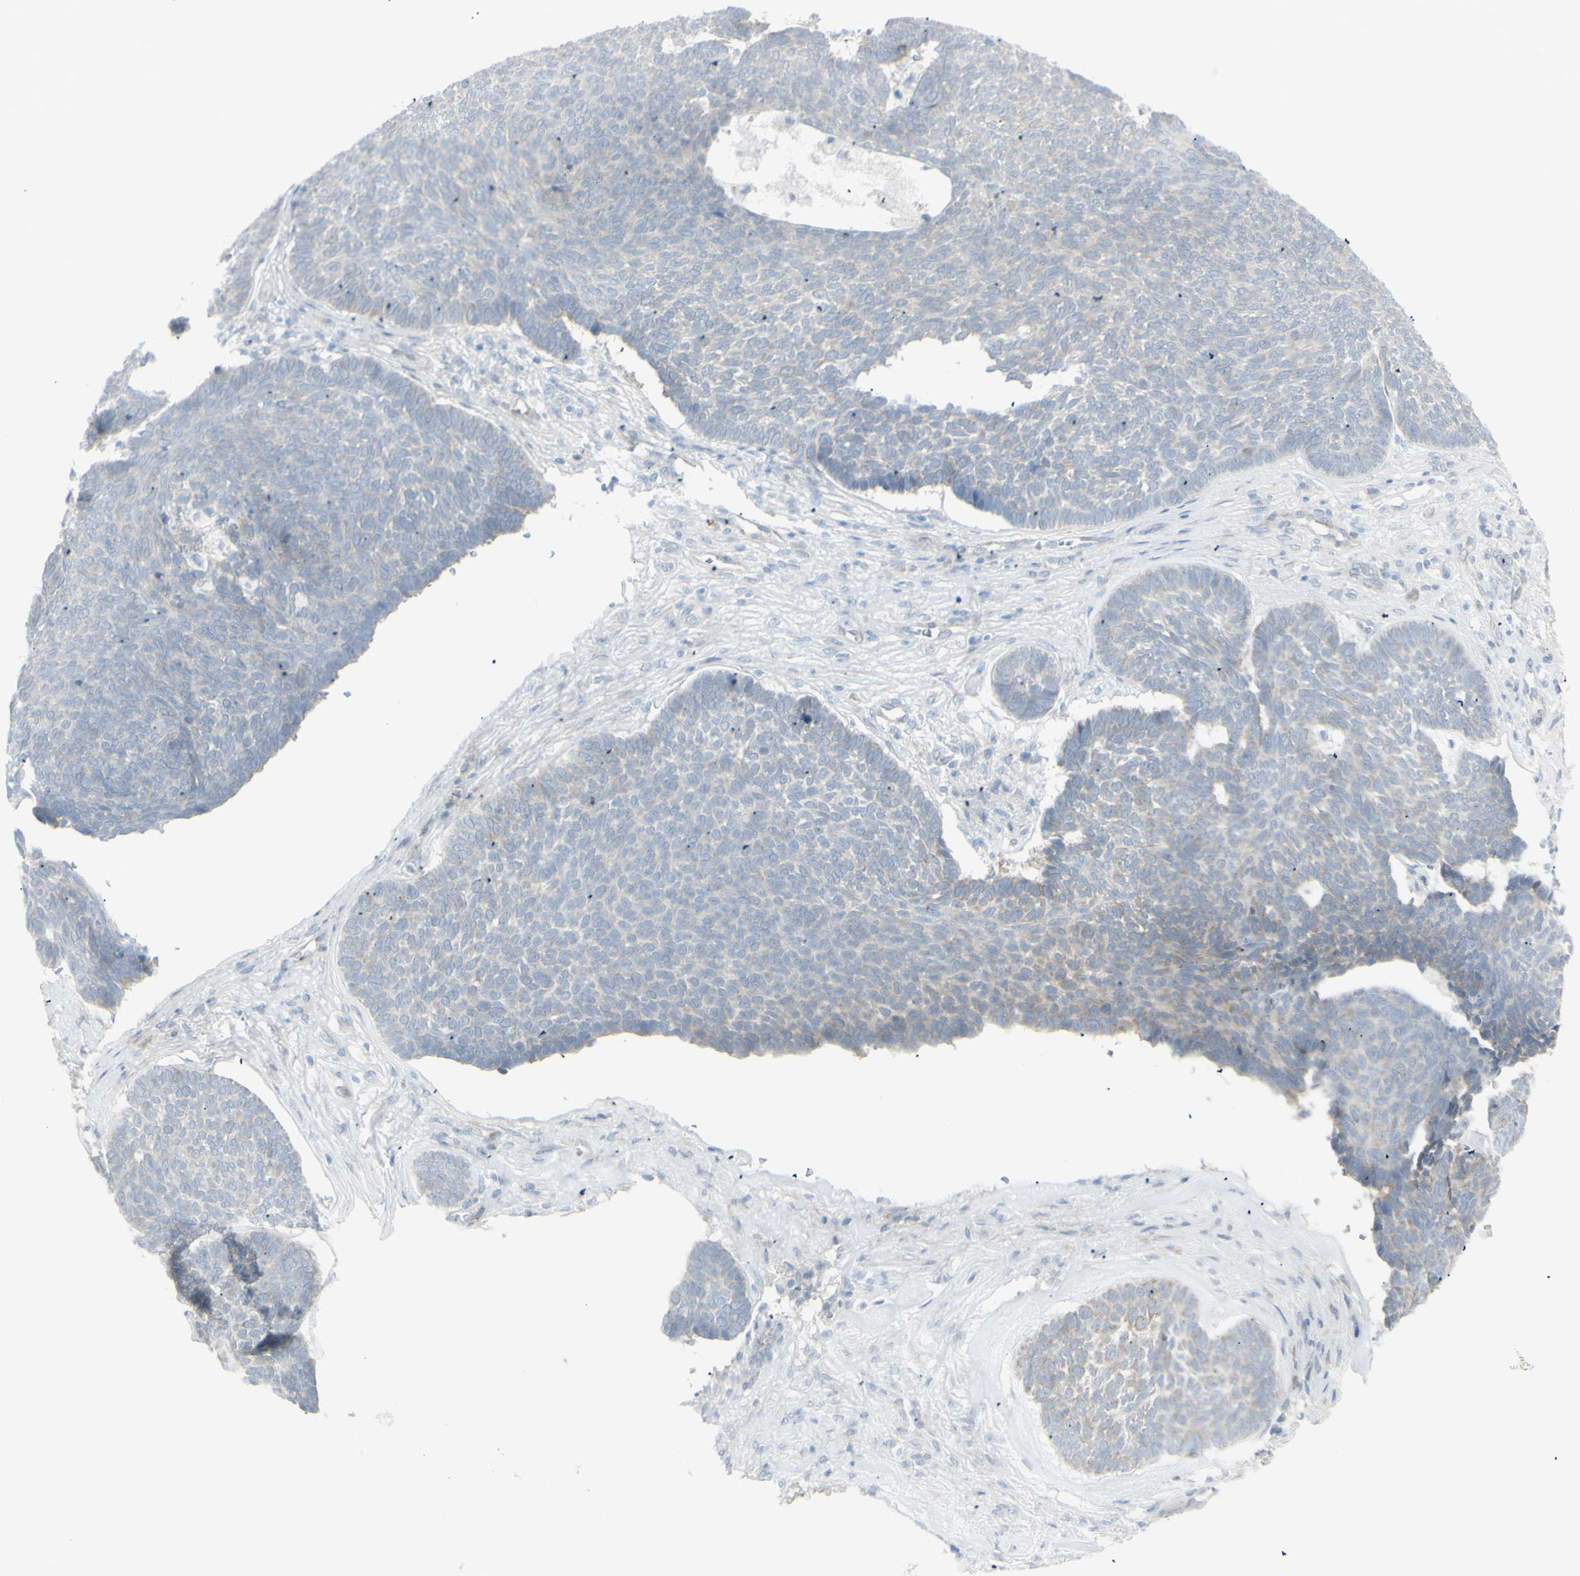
{"staining": {"intensity": "negative", "quantity": "none", "location": "none"}, "tissue": "skin cancer", "cell_type": "Tumor cells", "image_type": "cancer", "snomed": [{"axis": "morphology", "description": "Basal cell carcinoma"}, {"axis": "topography", "description": "Skin"}], "caption": "Histopathology image shows no significant protein expression in tumor cells of skin basal cell carcinoma. (Brightfield microscopy of DAB (3,3'-diaminobenzidine) immunohistochemistry at high magnification).", "gene": "NDST4", "patient": {"sex": "male", "age": 84}}